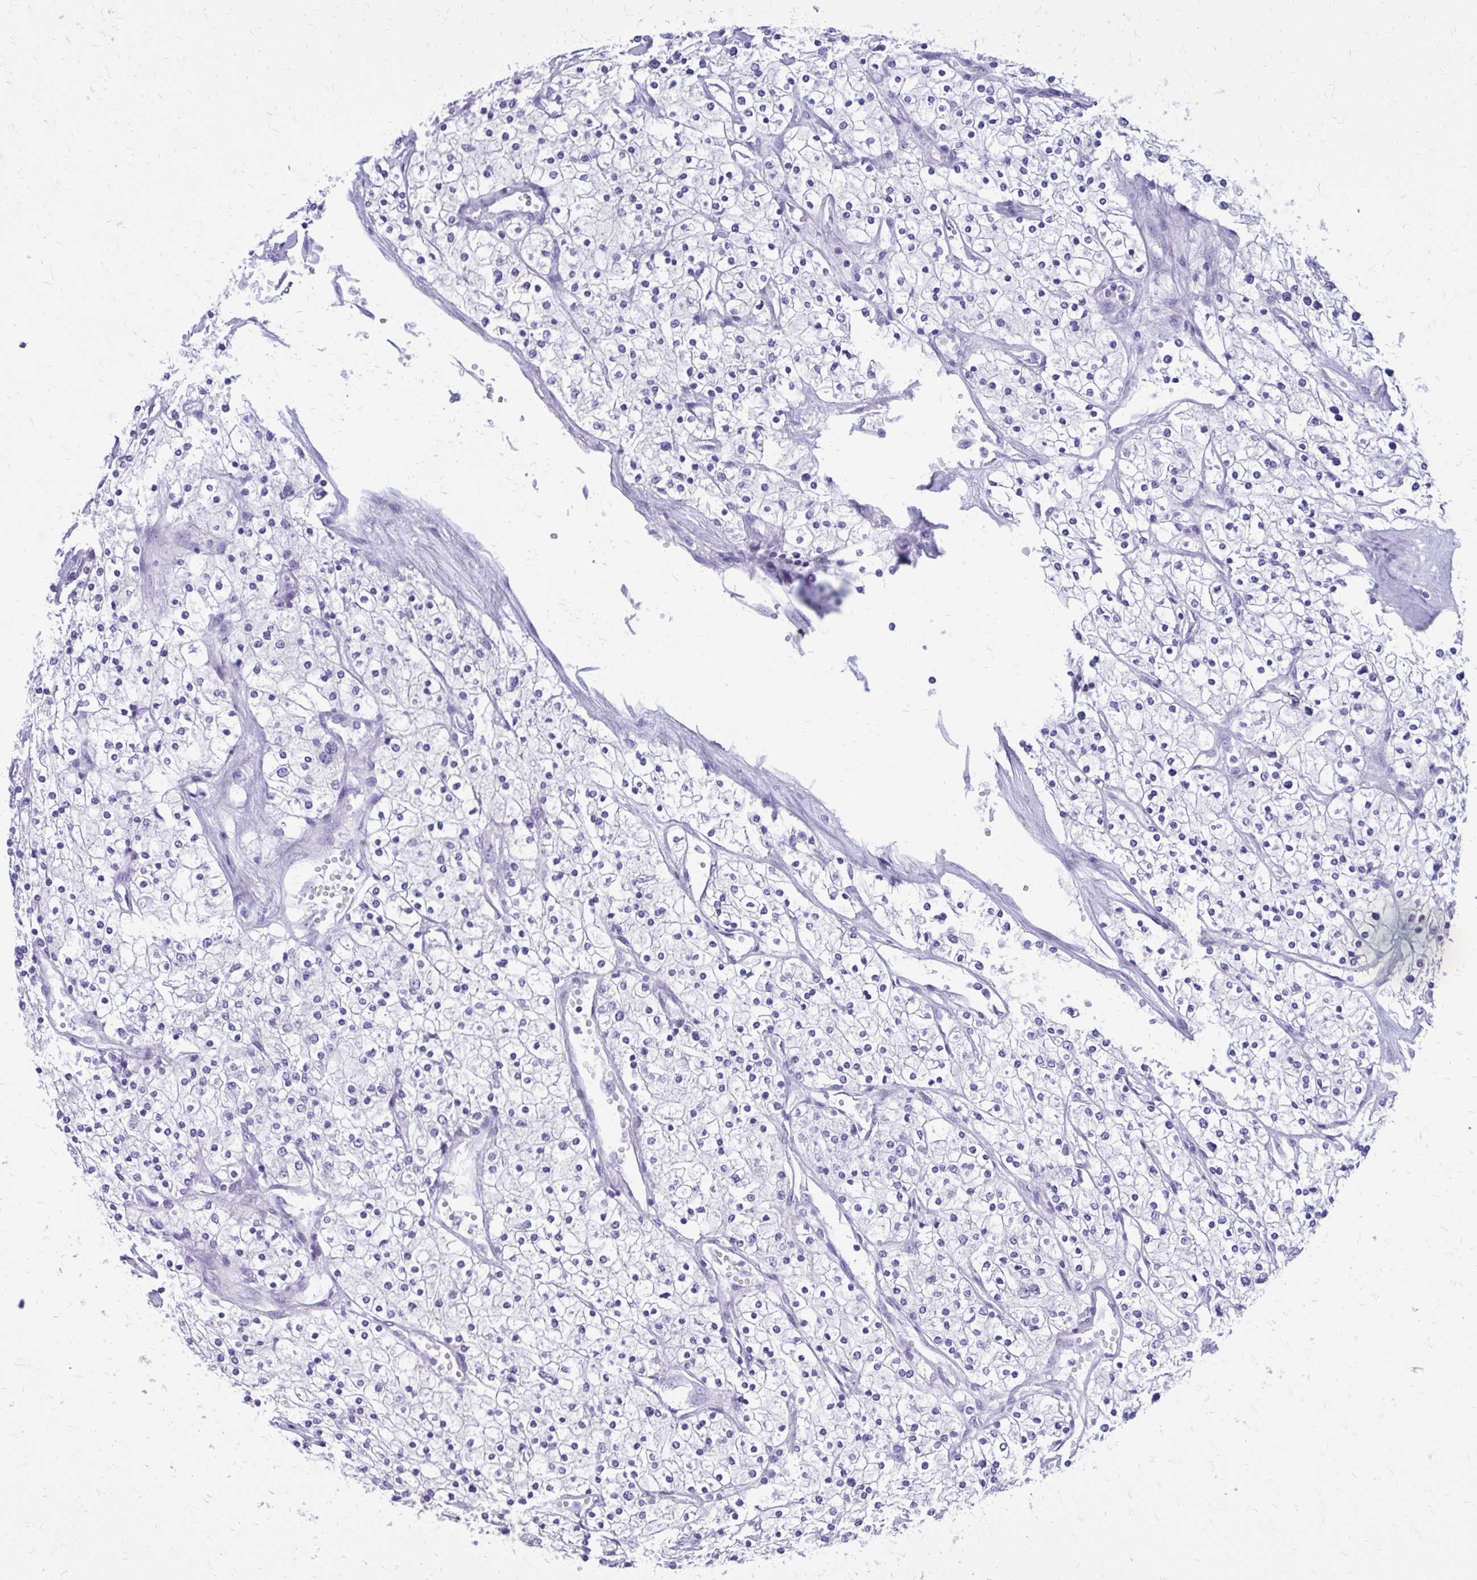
{"staining": {"intensity": "negative", "quantity": "none", "location": "none"}, "tissue": "renal cancer", "cell_type": "Tumor cells", "image_type": "cancer", "snomed": [{"axis": "morphology", "description": "Adenocarcinoma, NOS"}, {"axis": "topography", "description": "Kidney"}], "caption": "The micrograph demonstrates no staining of tumor cells in adenocarcinoma (renal).", "gene": "LCN15", "patient": {"sex": "male", "age": 80}}